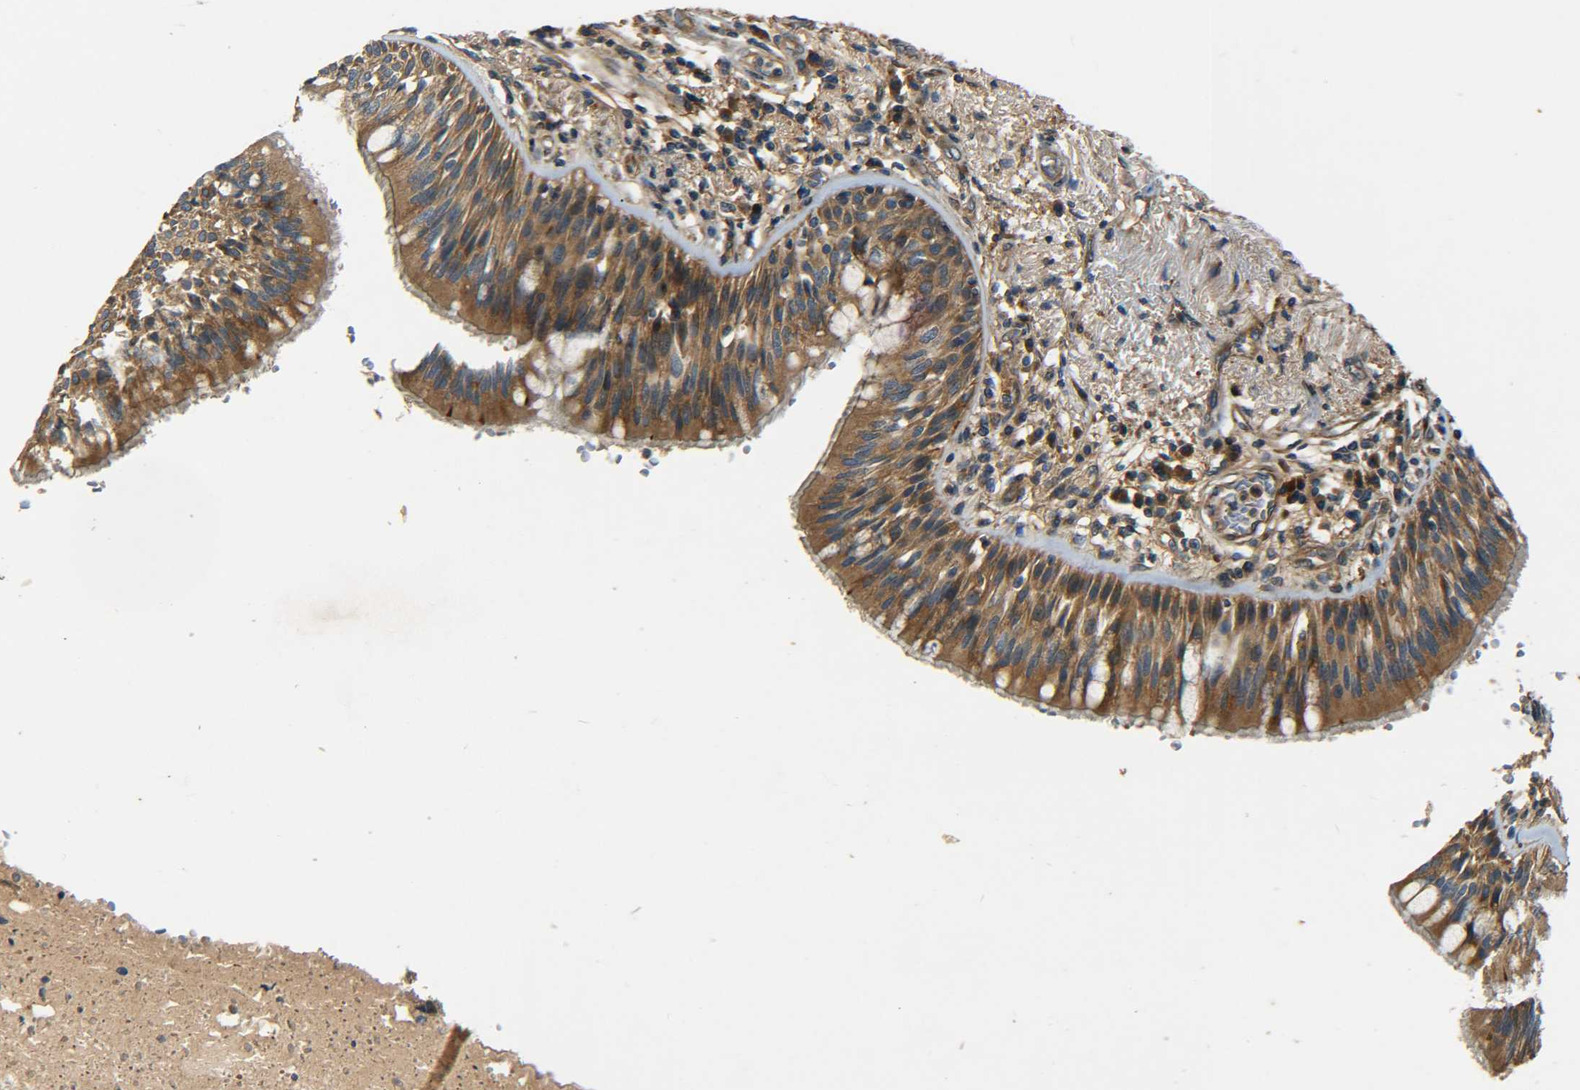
{"staining": {"intensity": "strong", "quantity": ">75%", "location": "cytoplasmic/membranous"}, "tissue": "bronchus", "cell_type": "Respiratory epithelial cells", "image_type": "normal", "snomed": [{"axis": "morphology", "description": "Normal tissue, NOS"}, {"axis": "morphology", "description": "Adenocarcinoma, NOS"}, {"axis": "morphology", "description": "Adenocarcinoma, metastatic, NOS"}, {"axis": "topography", "description": "Lymph node"}, {"axis": "topography", "description": "Bronchus"}, {"axis": "topography", "description": "Lung"}], "caption": "This image shows immunohistochemistry (IHC) staining of unremarkable human bronchus, with high strong cytoplasmic/membranous positivity in about >75% of respiratory epithelial cells.", "gene": "LRCH3", "patient": {"sex": "female", "age": 54}}